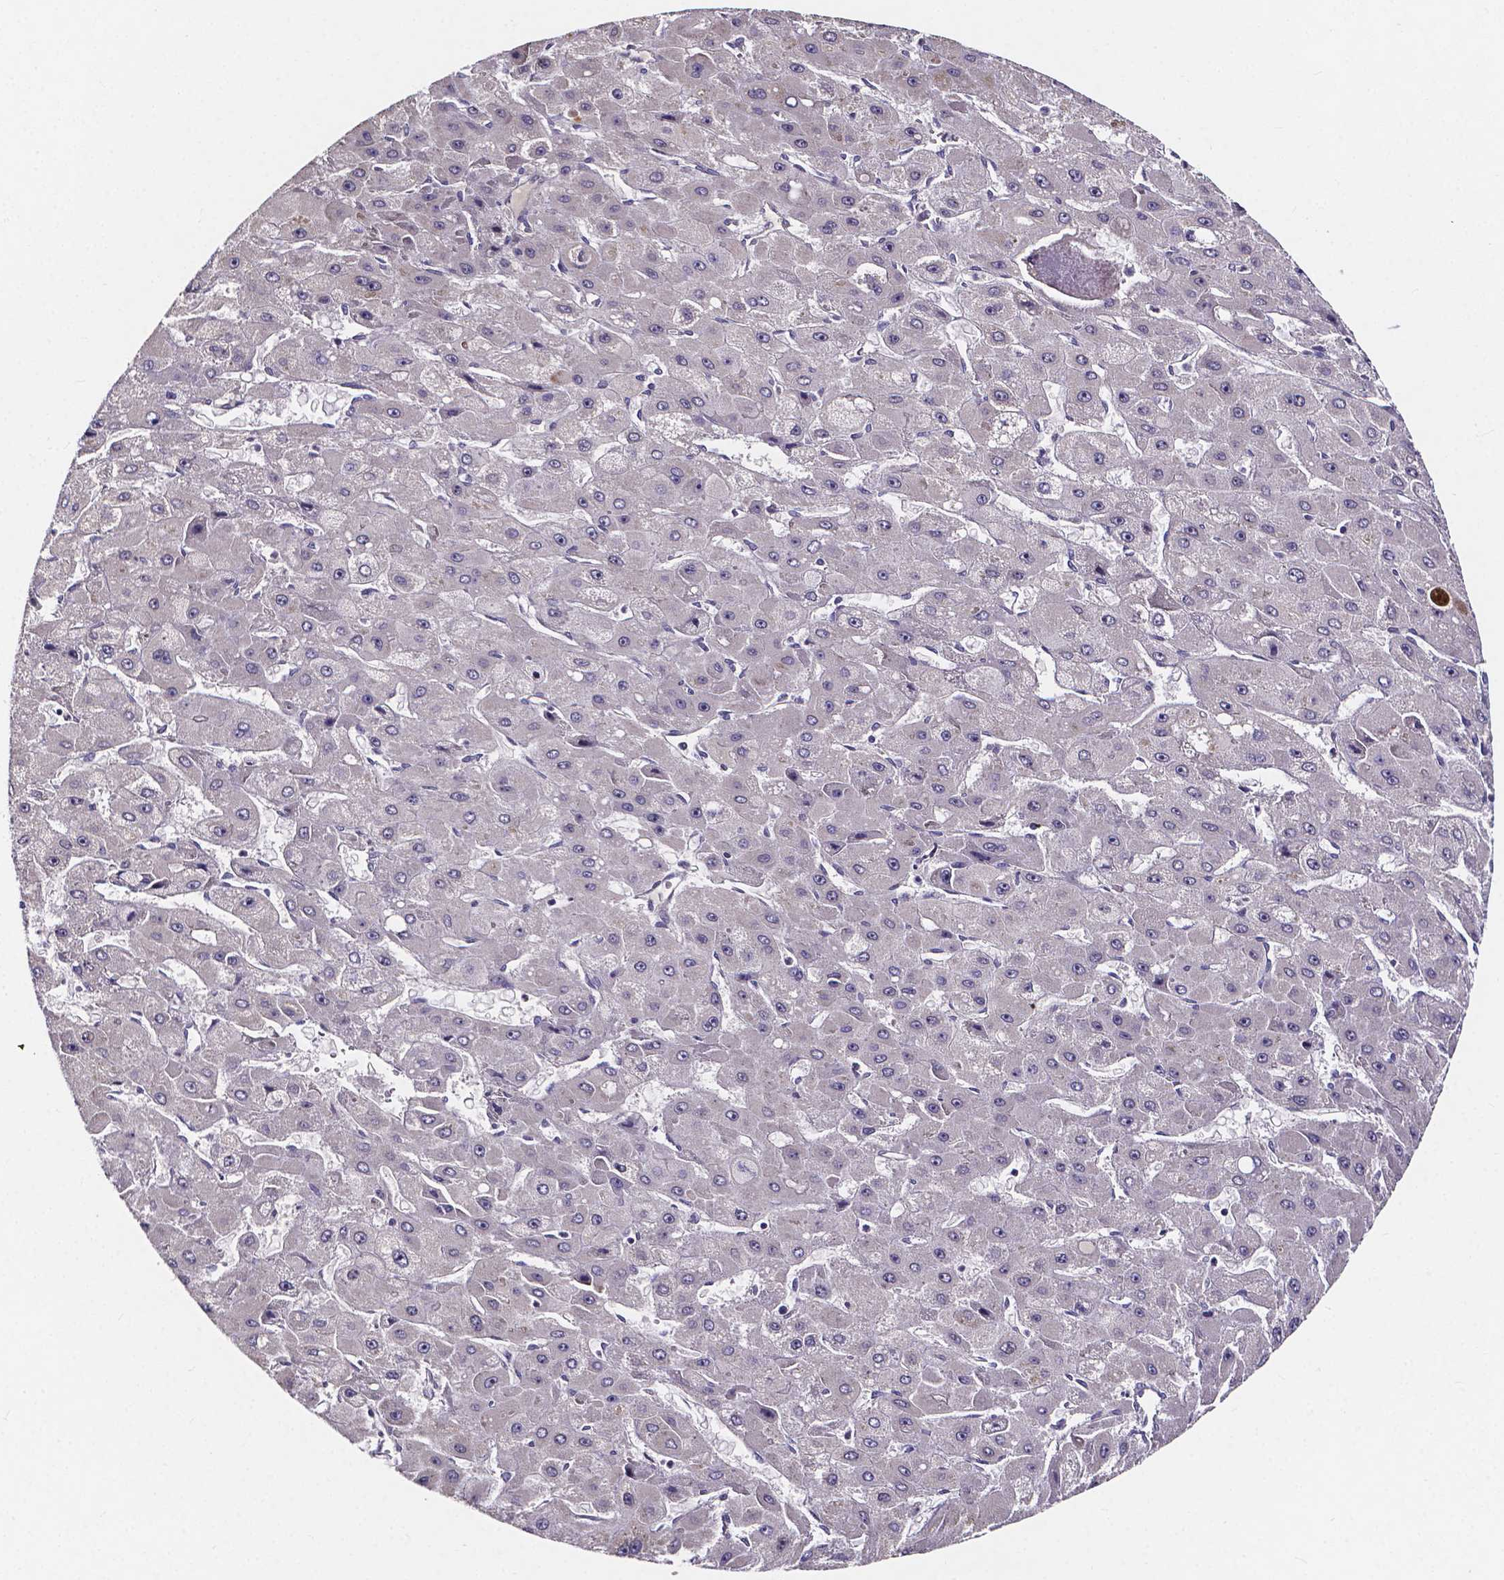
{"staining": {"intensity": "negative", "quantity": "none", "location": "none"}, "tissue": "liver cancer", "cell_type": "Tumor cells", "image_type": "cancer", "snomed": [{"axis": "morphology", "description": "Carcinoma, Hepatocellular, NOS"}, {"axis": "topography", "description": "Liver"}], "caption": "Micrograph shows no significant protein staining in tumor cells of liver cancer (hepatocellular carcinoma).", "gene": "SPOCD1", "patient": {"sex": "female", "age": 25}}